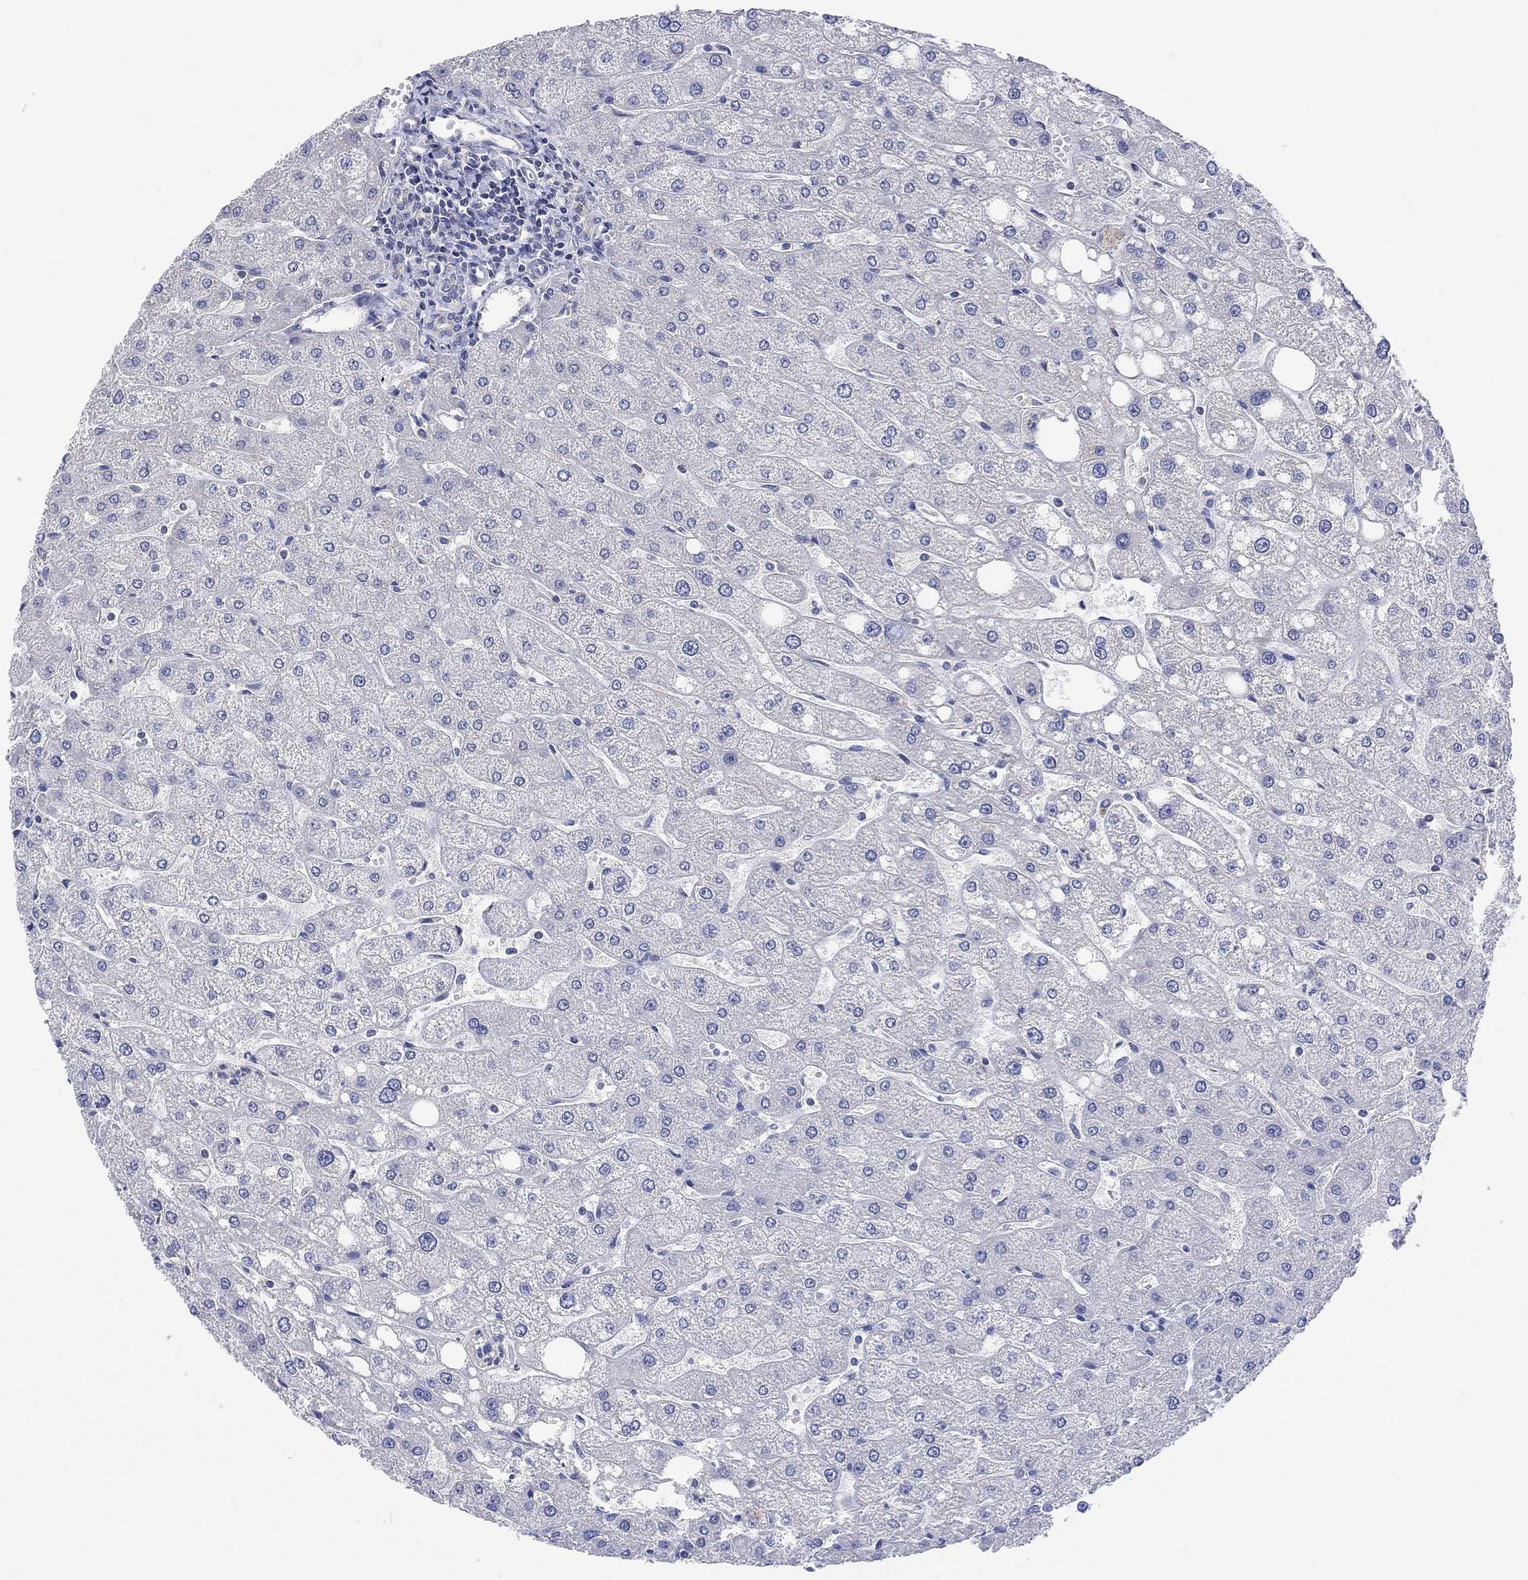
{"staining": {"intensity": "negative", "quantity": "none", "location": "none"}, "tissue": "liver", "cell_type": "Cholangiocytes", "image_type": "normal", "snomed": [{"axis": "morphology", "description": "Normal tissue, NOS"}, {"axis": "topography", "description": "Liver"}], "caption": "High power microscopy photomicrograph of an immunohistochemistry histopathology image of benign liver, revealing no significant expression in cholangiocytes. Brightfield microscopy of immunohistochemistry stained with DAB (3,3'-diaminobenzidine) (brown) and hematoxylin (blue), captured at high magnification.", "gene": "AGRP", "patient": {"sex": "male", "age": 67}}